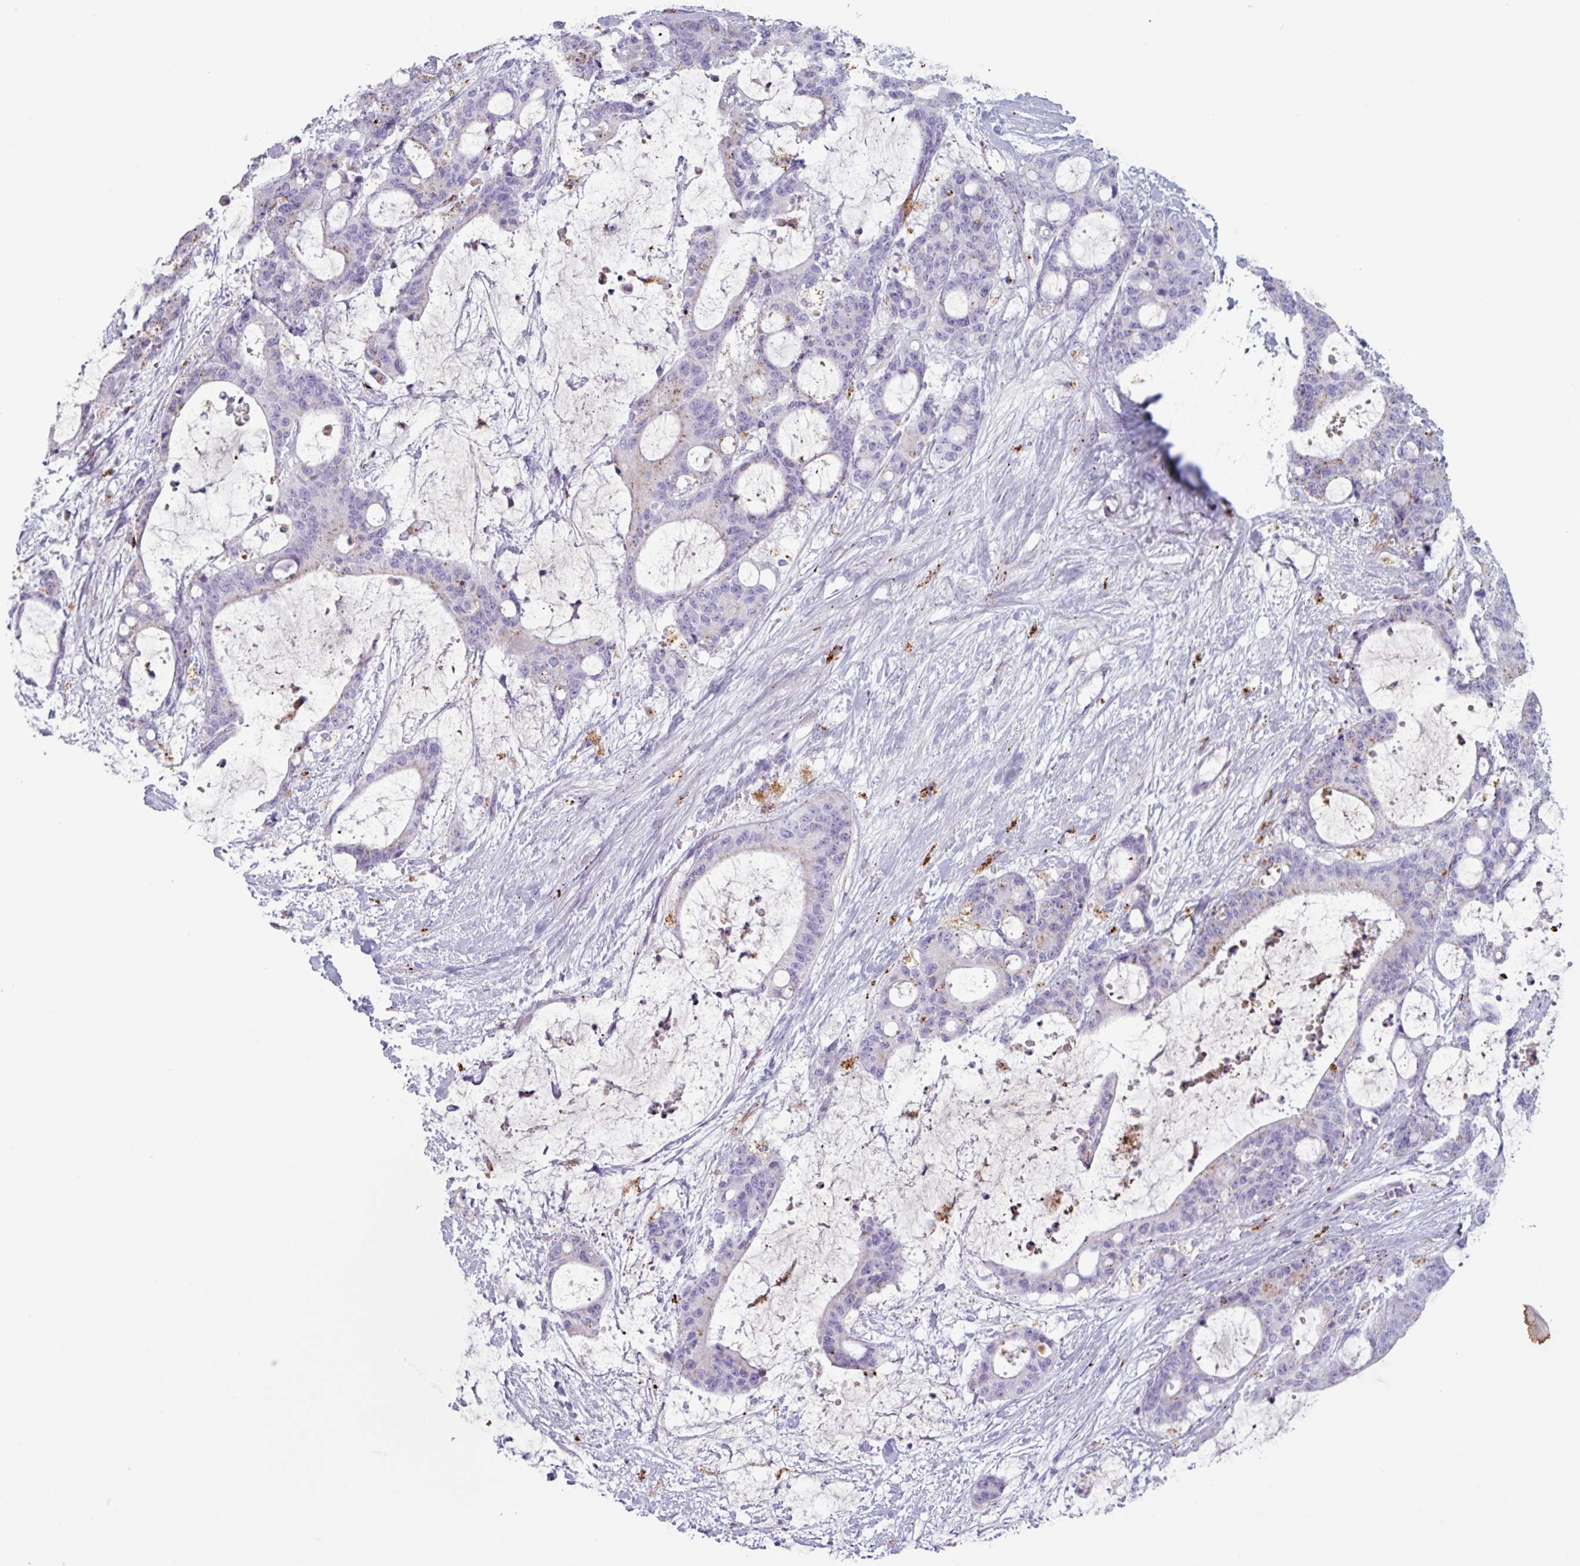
{"staining": {"intensity": "negative", "quantity": "none", "location": "none"}, "tissue": "liver cancer", "cell_type": "Tumor cells", "image_type": "cancer", "snomed": [{"axis": "morphology", "description": "Normal tissue, NOS"}, {"axis": "morphology", "description": "Cholangiocarcinoma"}, {"axis": "topography", "description": "Liver"}, {"axis": "topography", "description": "Peripheral nerve tissue"}], "caption": "Immunohistochemical staining of liver cancer reveals no significant expression in tumor cells.", "gene": "C4B", "patient": {"sex": "female", "age": 73}}